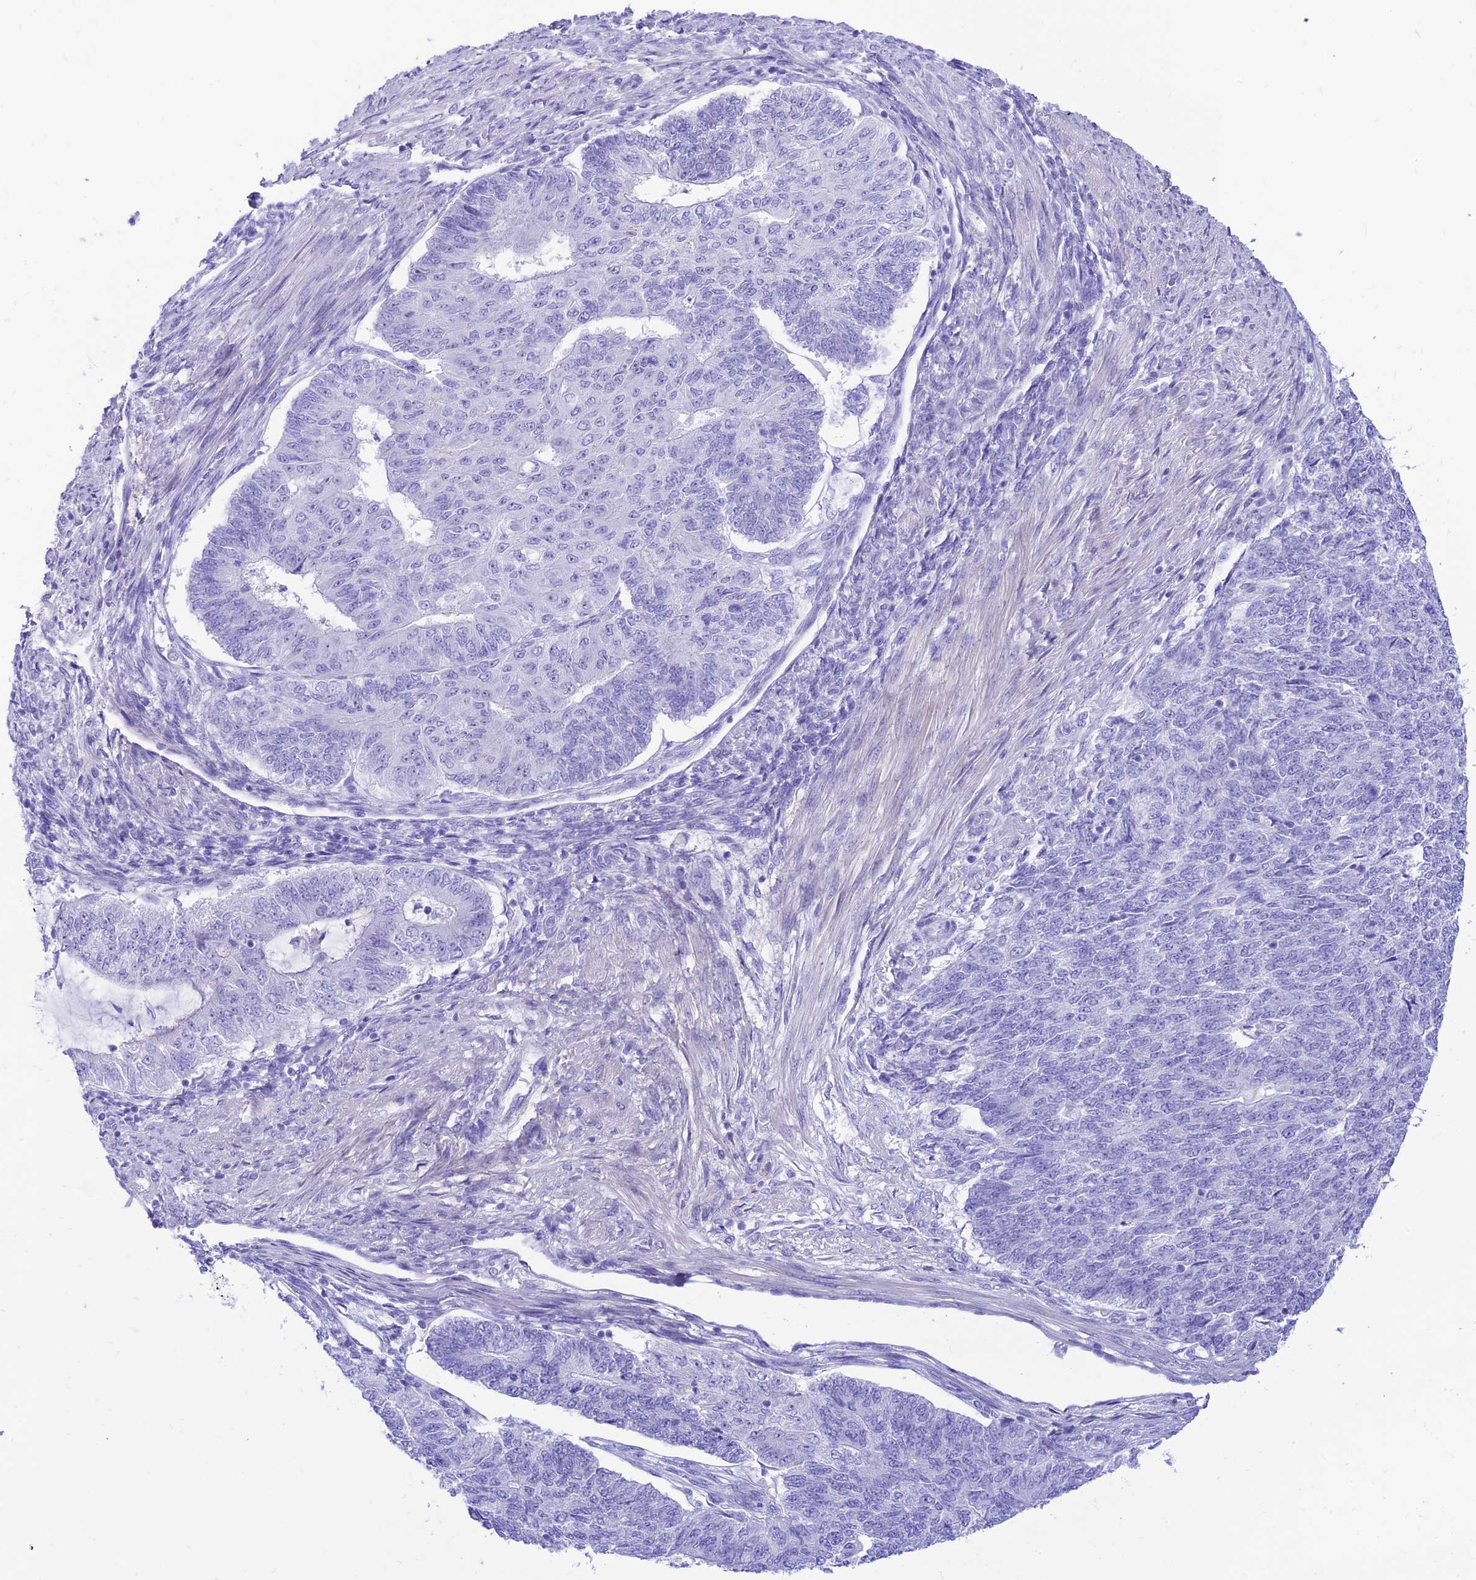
{"staining": {"intensity": "negative", "quantity": "none", "location": "none"}, "tissue": "endometrial cancer", "cell_type": "Tumor cells", "image_type": "cancer", "snomed": [{"axis": "morphology", "description": "Adenocarcinoma, NOS"}, {"axis": "topography", "description": "Endometrium"}], "caption": "A high-resolution histopathology image shows IHC staining of adenocarcinoma (endometrial), which demonstrates no significant staining in tumor cells. (DAB (3,3'-diaminobenzidine) immunohistochemistry (IHC), high magnification).", "gene": "PRNP", "patient": {"sex": "female", "age": 32}}